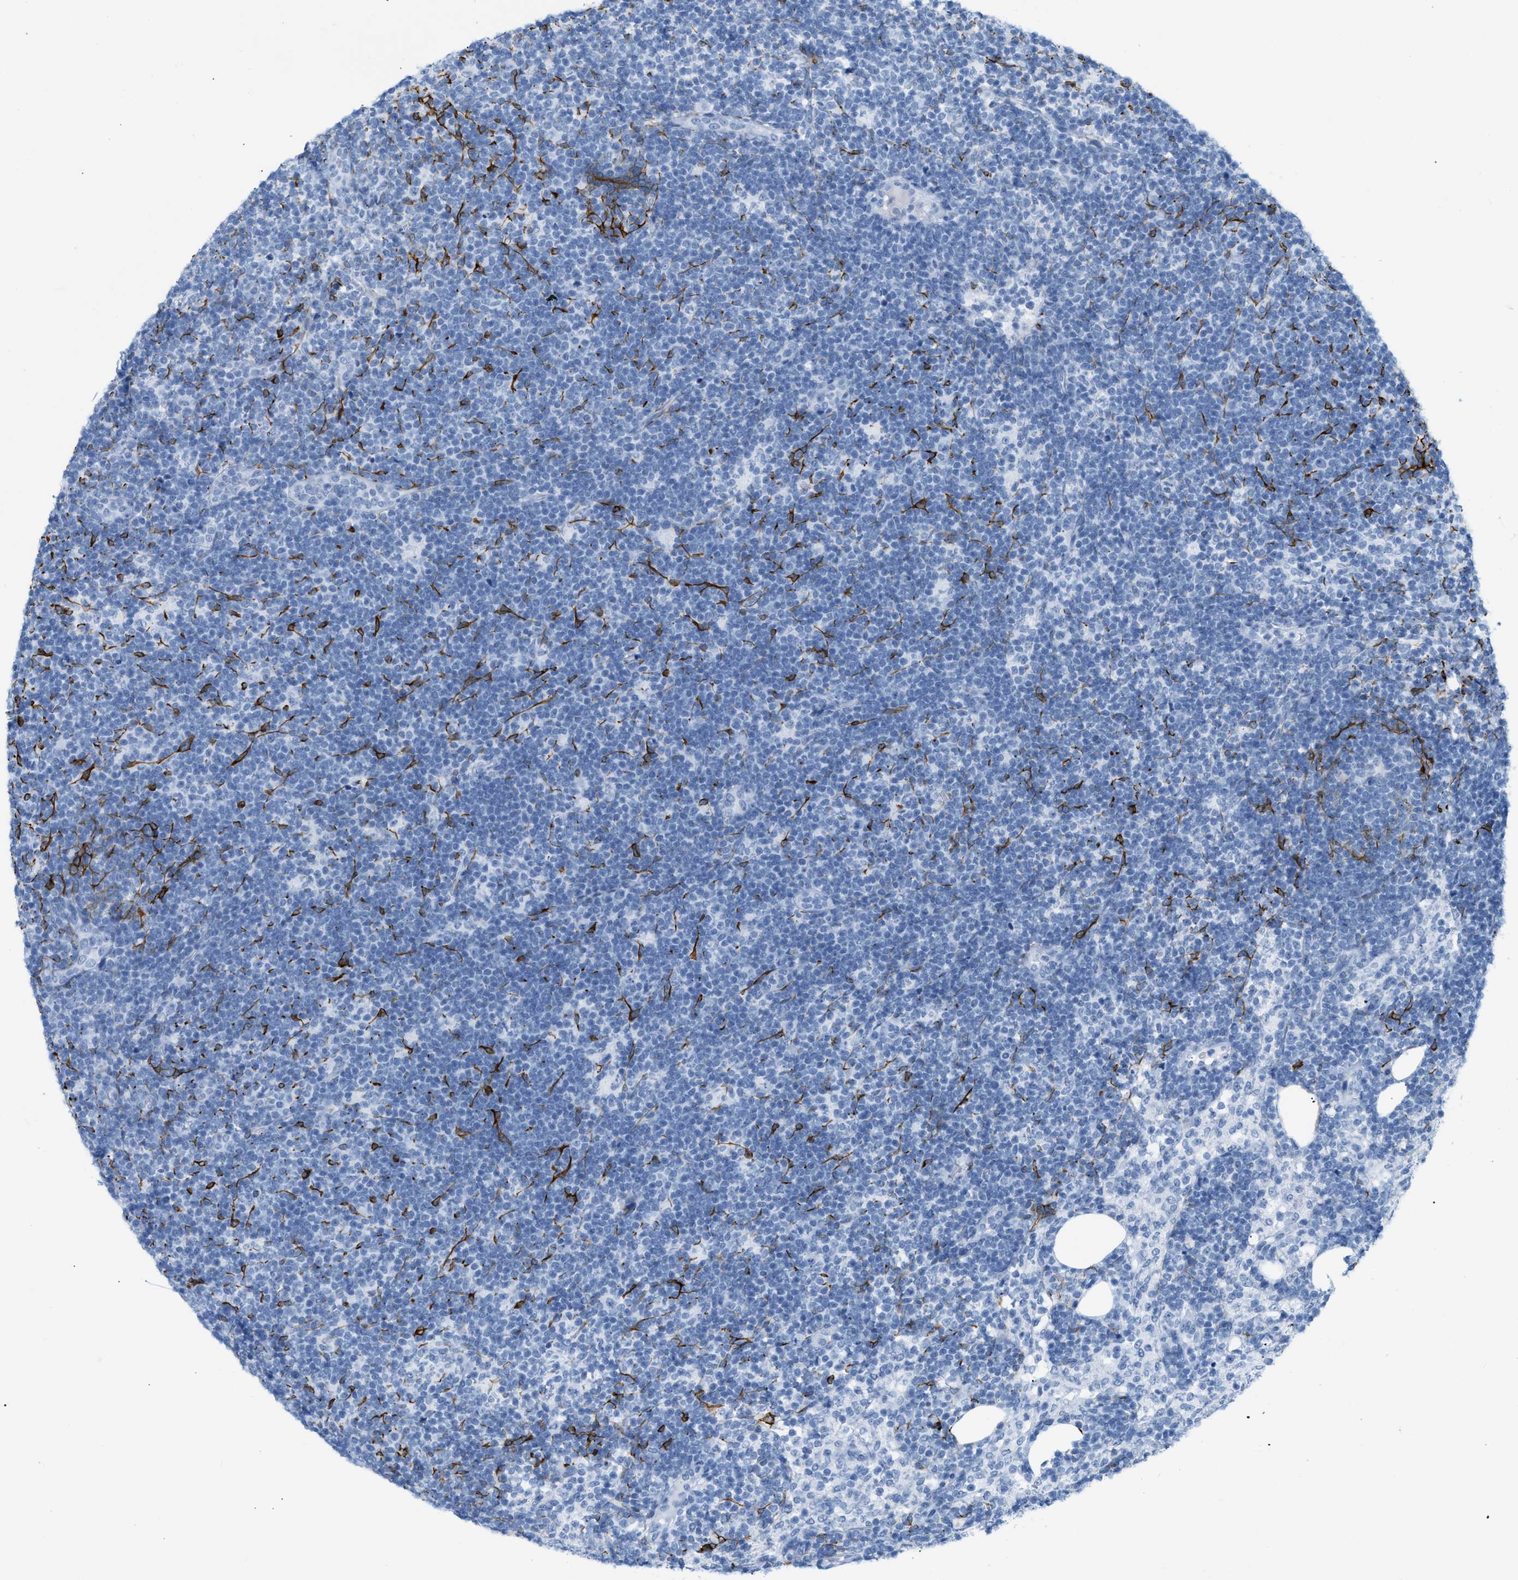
{"staining": {"intensity": "negative", "quantity": "none", "location": "none"}, "tissue": "lymph node", "cell_type": "Germinal center cells", "image_type": "normal", "snomed": [{"axis": "morphology", "description": "Normal tissue, NOS"}, {"axis": "morphology", "description": "Carcinoid, malignant, NOS"}, {"axis": "topography", "description": "Lymph node"}], "caption": "An IHC photomicrograph of benign lymph node is shown. There is no staining in germinal center cells of lymph node. The staining is performed using DAB brown chromogen with nuclei counter-stained in using hematoxylin.", "gene": "DES", "patient": {"sex": "male", "age": 47}}